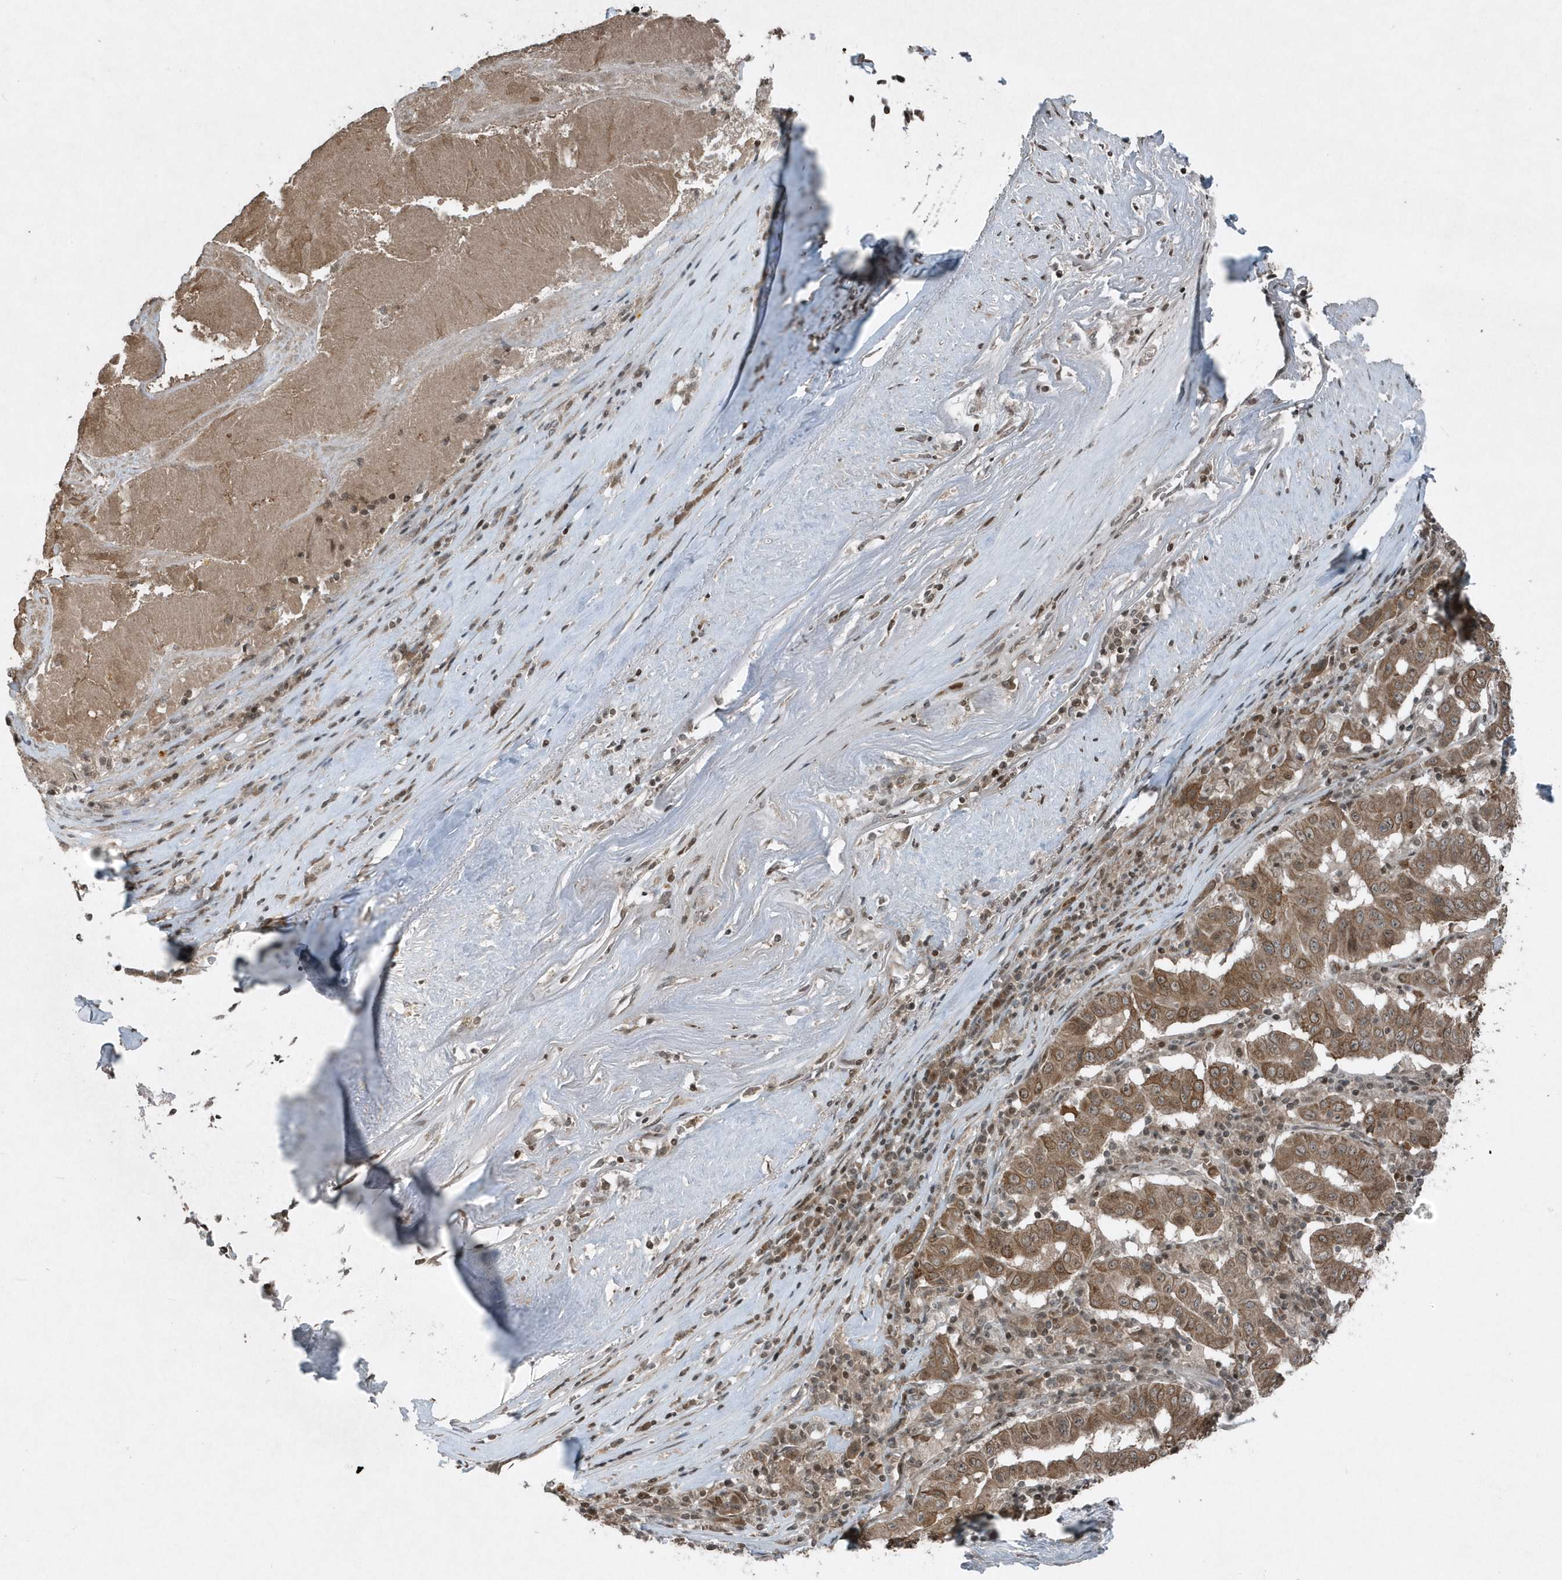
{"staining": {"intensity": "moderate", "quantity": ">75%", "location": "cytoplasmic/membranous"}, "tissue": "pancreatic cancer", "cell_type": "Tumor cells", "image_type": "cancer", "snomed": [{"axis": "morphology", "description": "Adenocarcinoma, NOS"}, {"axis": "topography", "description": "Pancreas"}], "caption": "A brown stain shows moderate cytoplasmic/membranous staining of a protein in pancreatic cancer tumor cells.", "gene": "EIF2B1", "patient": {"sex": "male", "age": 63}}